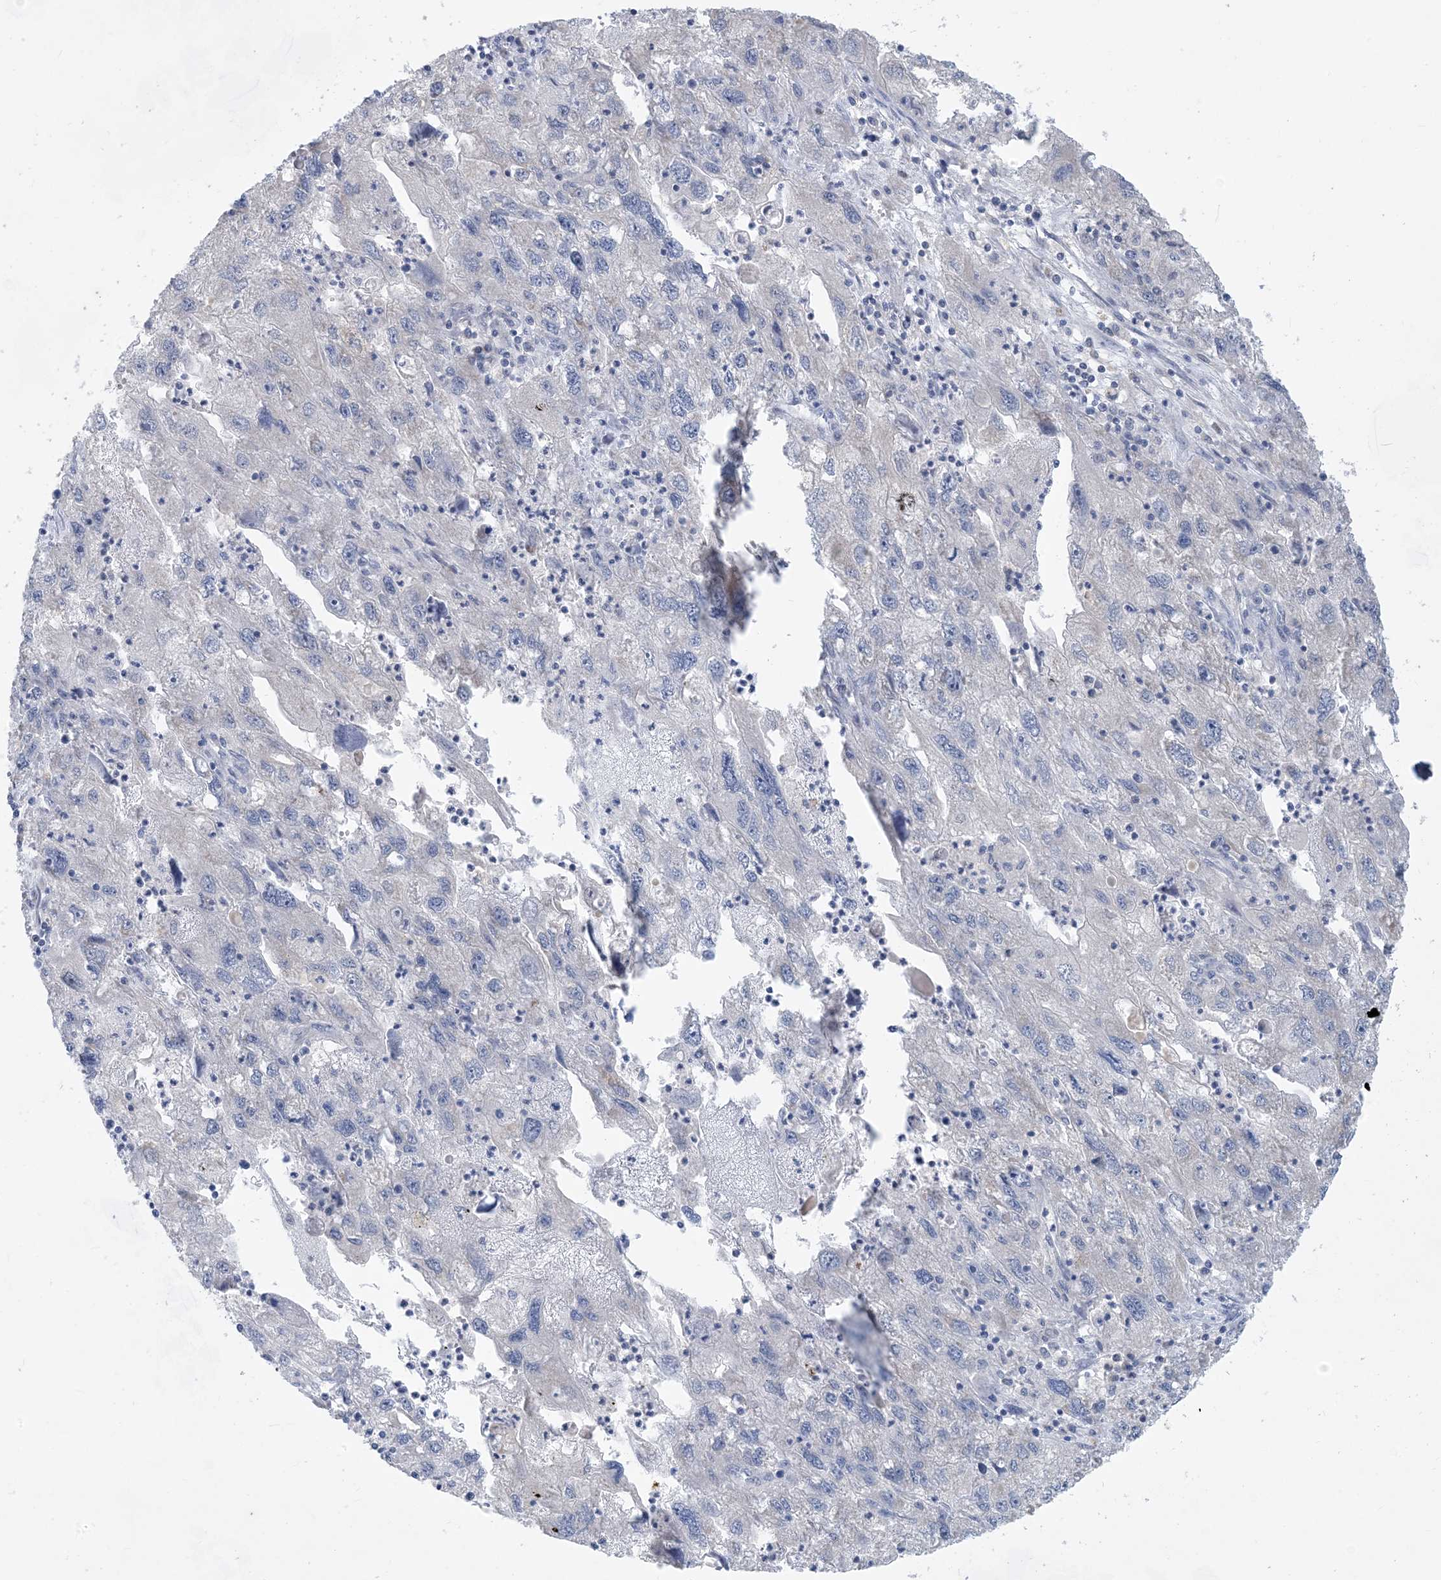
{"staining": {"intensity": "negative", "quantity": "none", "location": "none"}, "tissue": "endometrial cancer", "cell_type": "Tumor cells", "image_type": "cancer", "snomed": [{"axis": "morphology", "description": "Adenocarcinoma, NOS"}, {"axis": "topography", "description": "Endometrium"}], "caption": "Immunohistochemistry (IHC) of adenocarcinoma (endometrial) reveals no staining in tumor cells.", "gene": "CCDC14", "patient": {"sex": "female", "age": 49}}